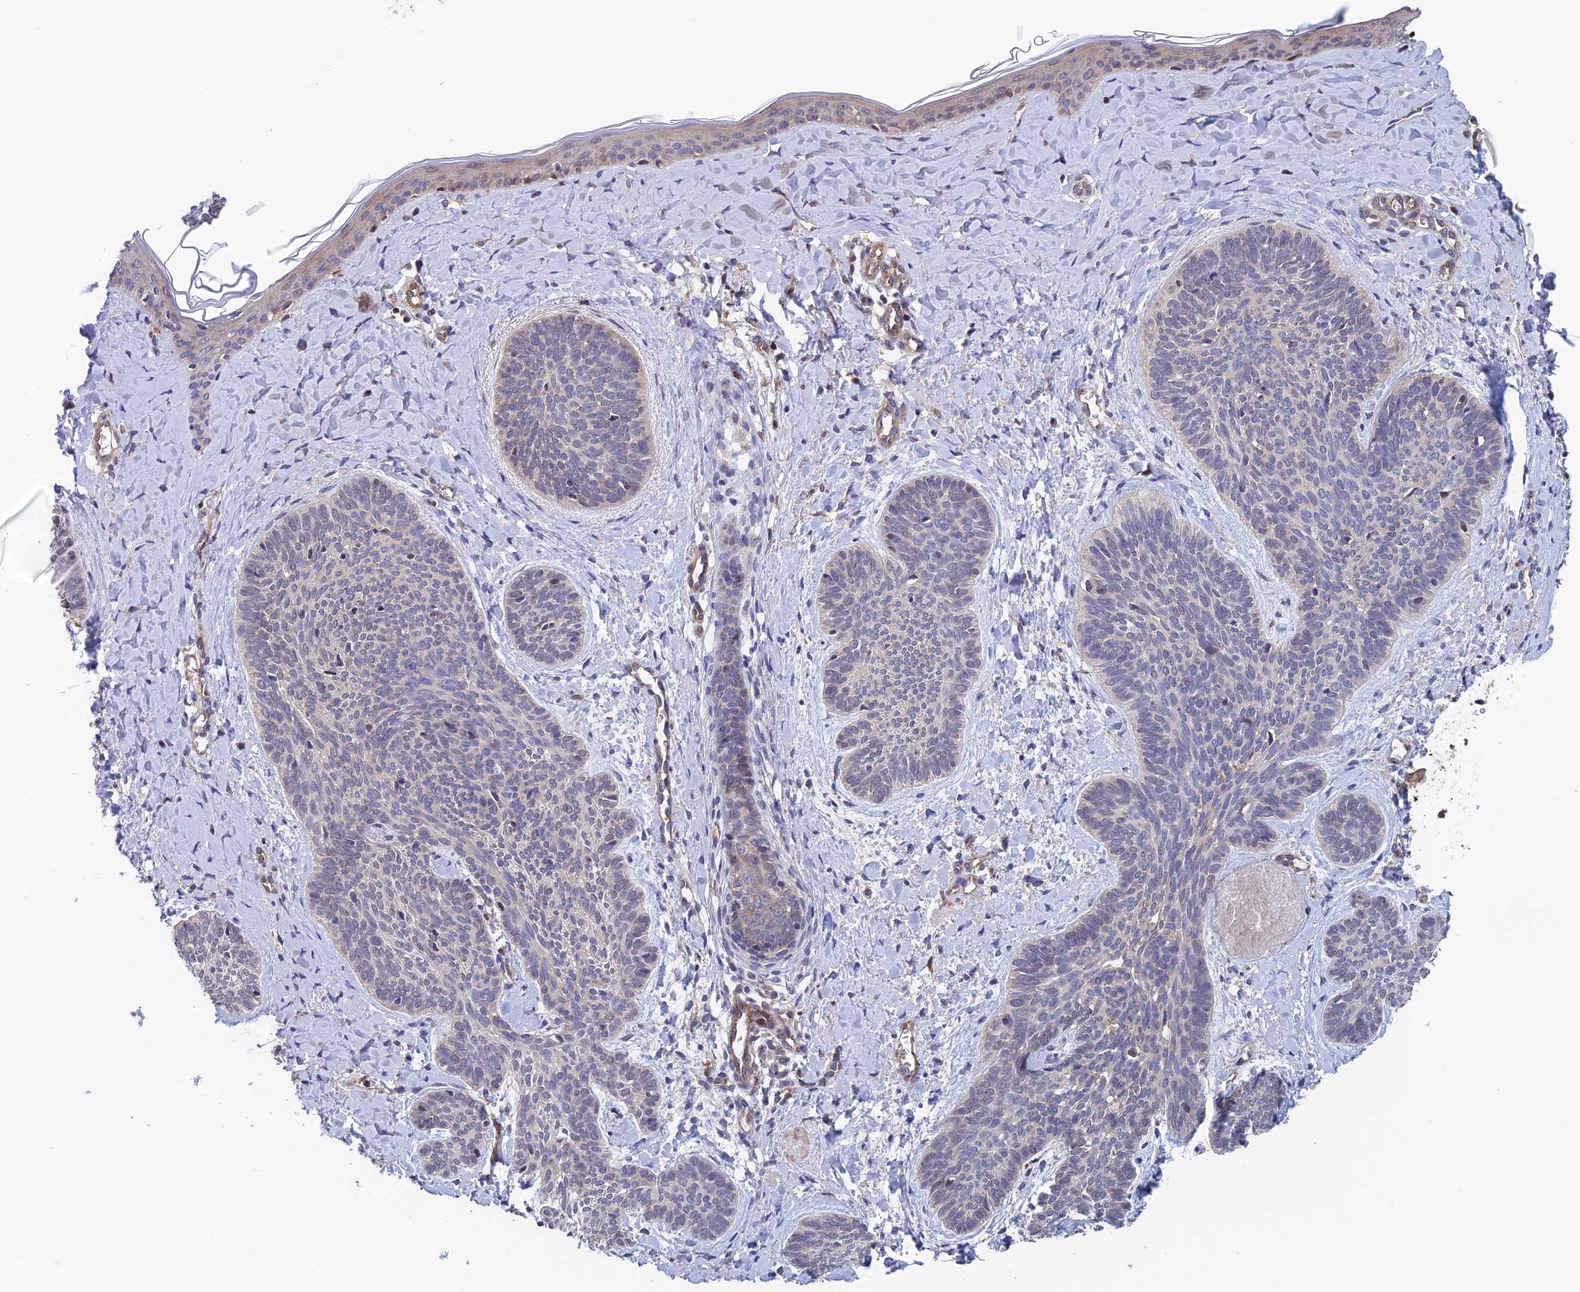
{"staining": {"intensity": "negative", "quantity": "none", "location": "none"}, "tissue": "skin cancer", "cell_type": "Tumor cells", "image_type": "cancer", "snomed": [{"axis": "morphology", "description": "Basal cell carcinoma"}, {"axis": "topography", "description": "Skin"}], "caption": "Immunohistochemical staining of human skin cancer shows no significant expression in tumor cells.", "gene": "NUDT16L1", "patient": {"sex": "female", "age": 81}}